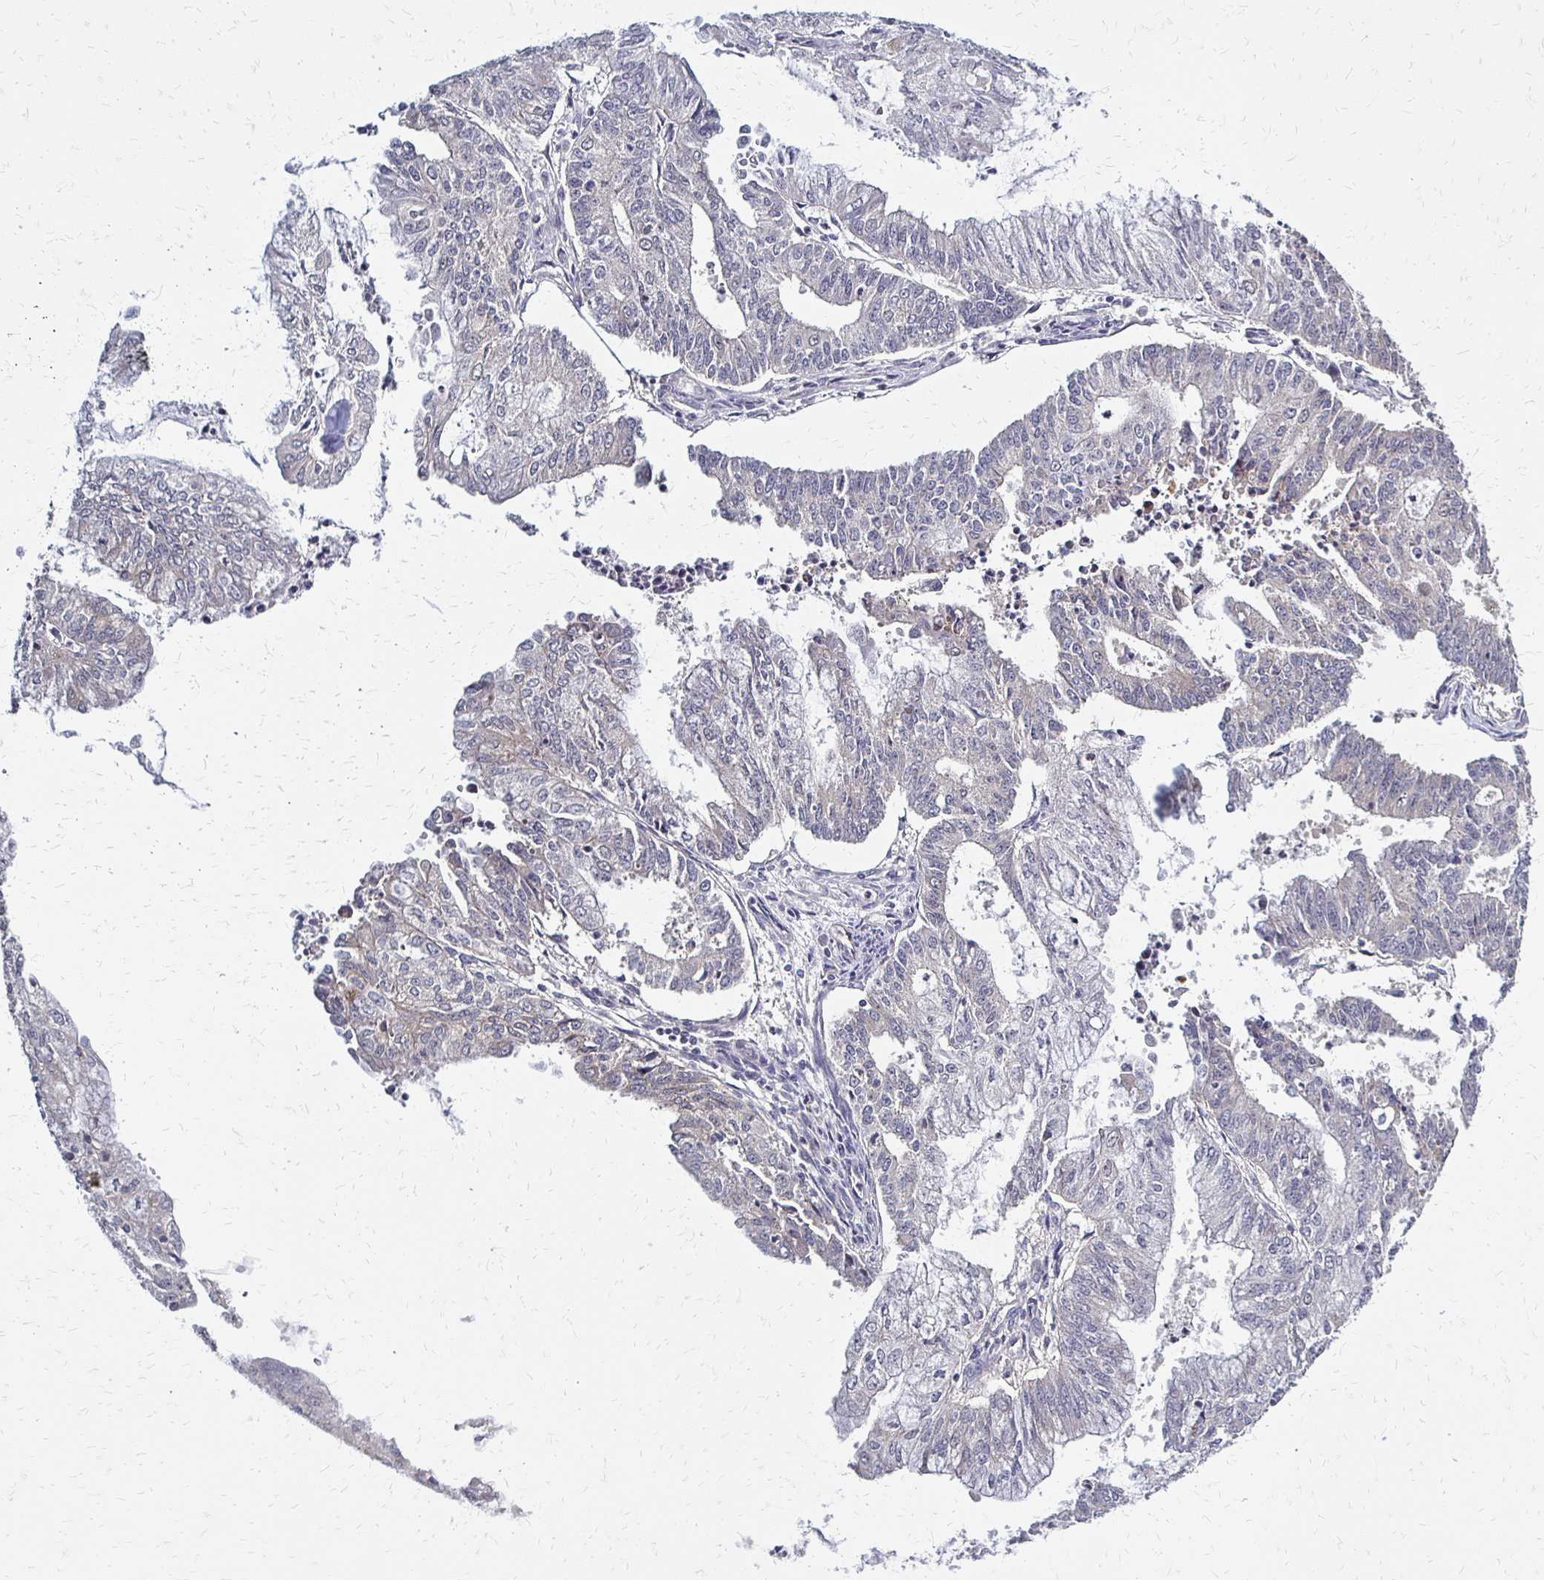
{"staining": {"intensity": "negative", "quantity": "none", "location": "none"}, "tissue": "endometrial cancer", "cell_type": "Tumor cells", "image_type": "cancer", "snomed": [{"axis": "morphology", "description": "Adenocarcinoma, NOS"}, {"axis": "topography", "description": "Endometrium"}], "caption": "Immunohistochemical staining of human adenocarcinoma (endometrial) shows no significant expression in tumor cells.", "gene": "SLC9A9", "patient": {"sex": "female", "age": 61}}